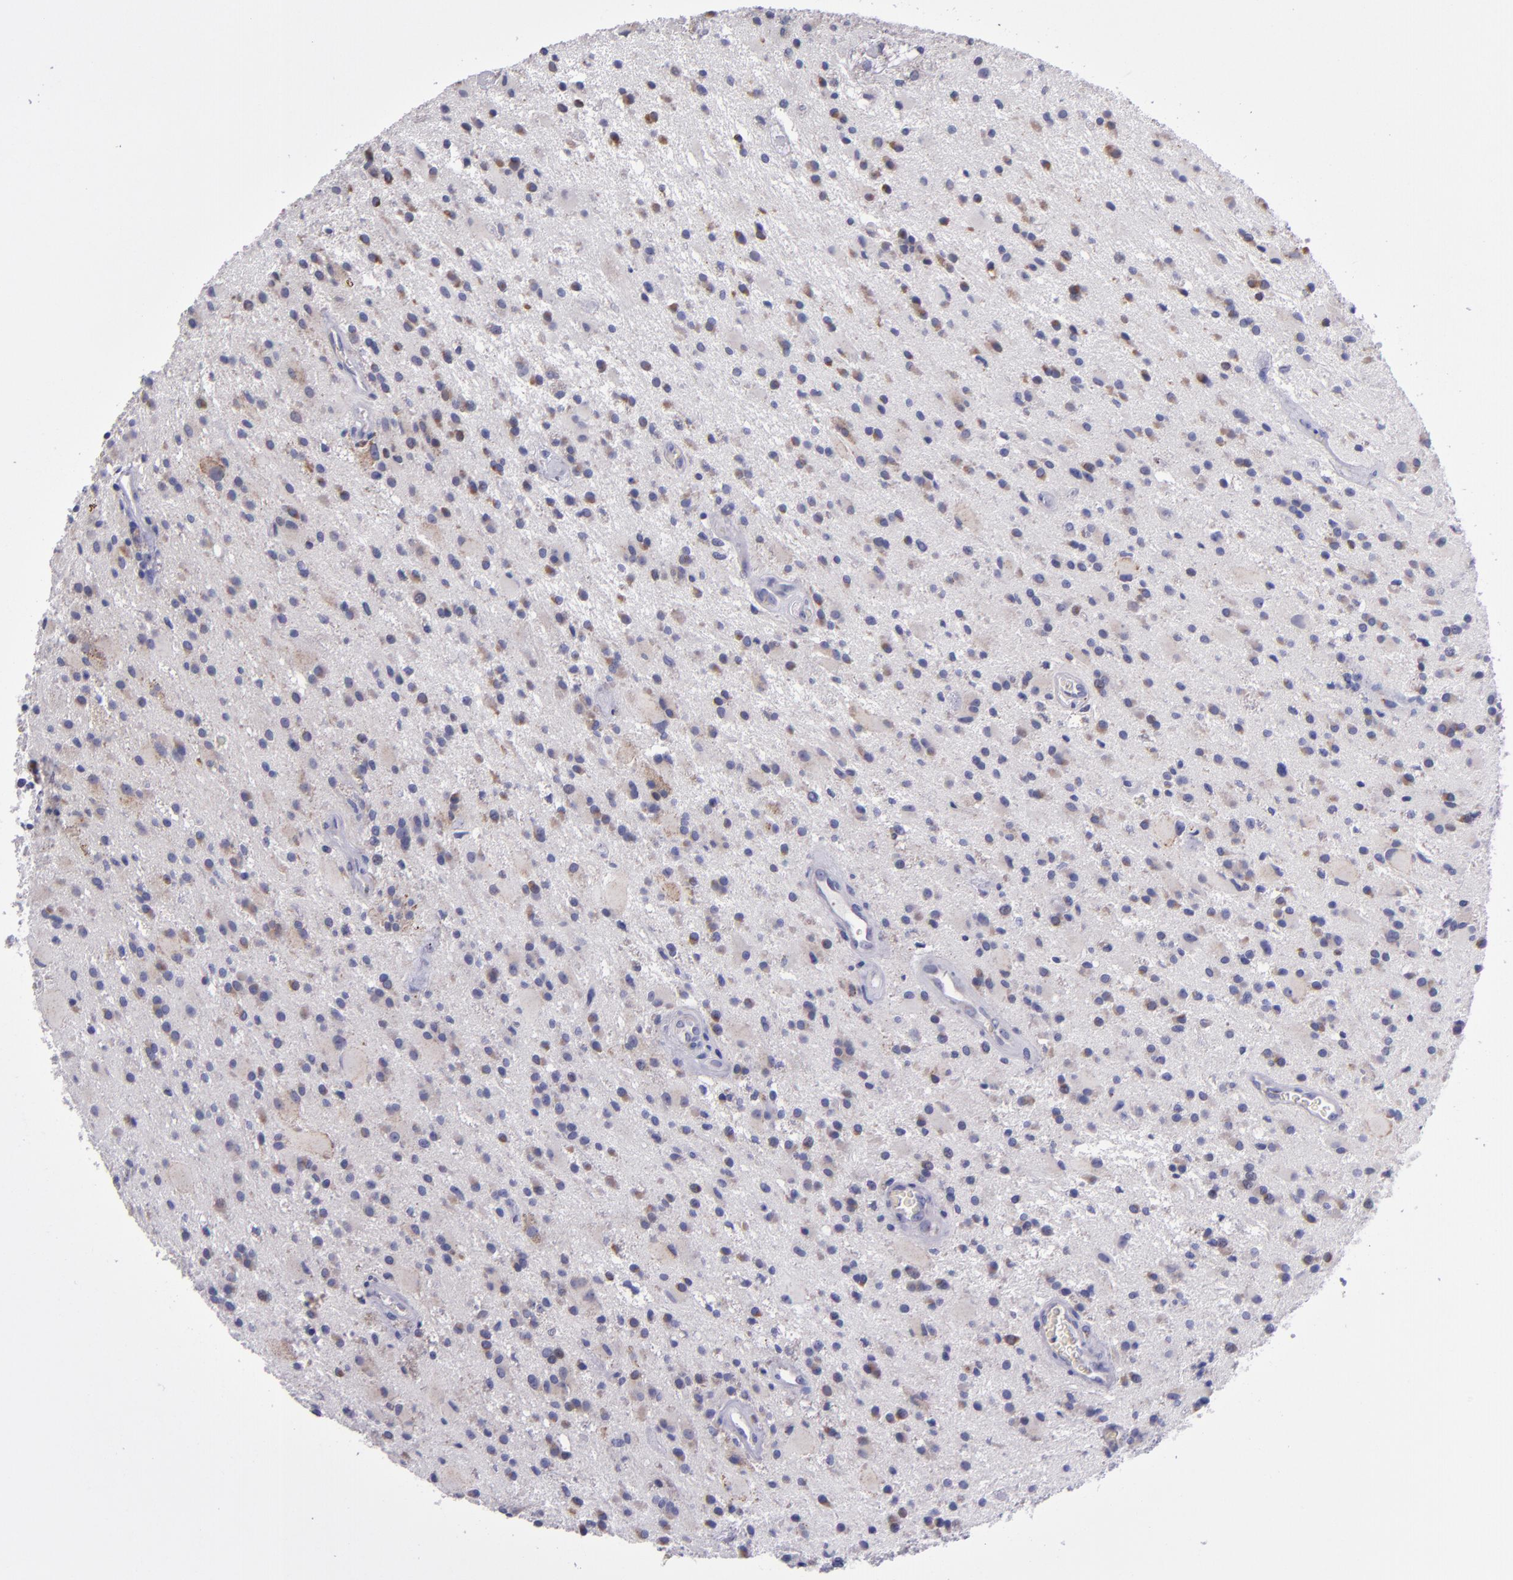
{"staining": {"intensity": "moderate", "quantity": "<25%", "location": "cytoplasmic/membranous"}, "tissue": "glioma", "cell_type": "Tumor cells", "image_type": "cancer", "snomed": [{"axis": "morphology", "description": "Glioma, malignant, Low grade"}, {"axis": "topography", "description": "Brain"}], "caption": "Glioma stained with DAB IHC reveals low levels of moderate cytoplasmic/membranous expression in approximately <25% of tumor cells.", "gene": "RAB41", "patient": {"sex": "male", "age": 58}}